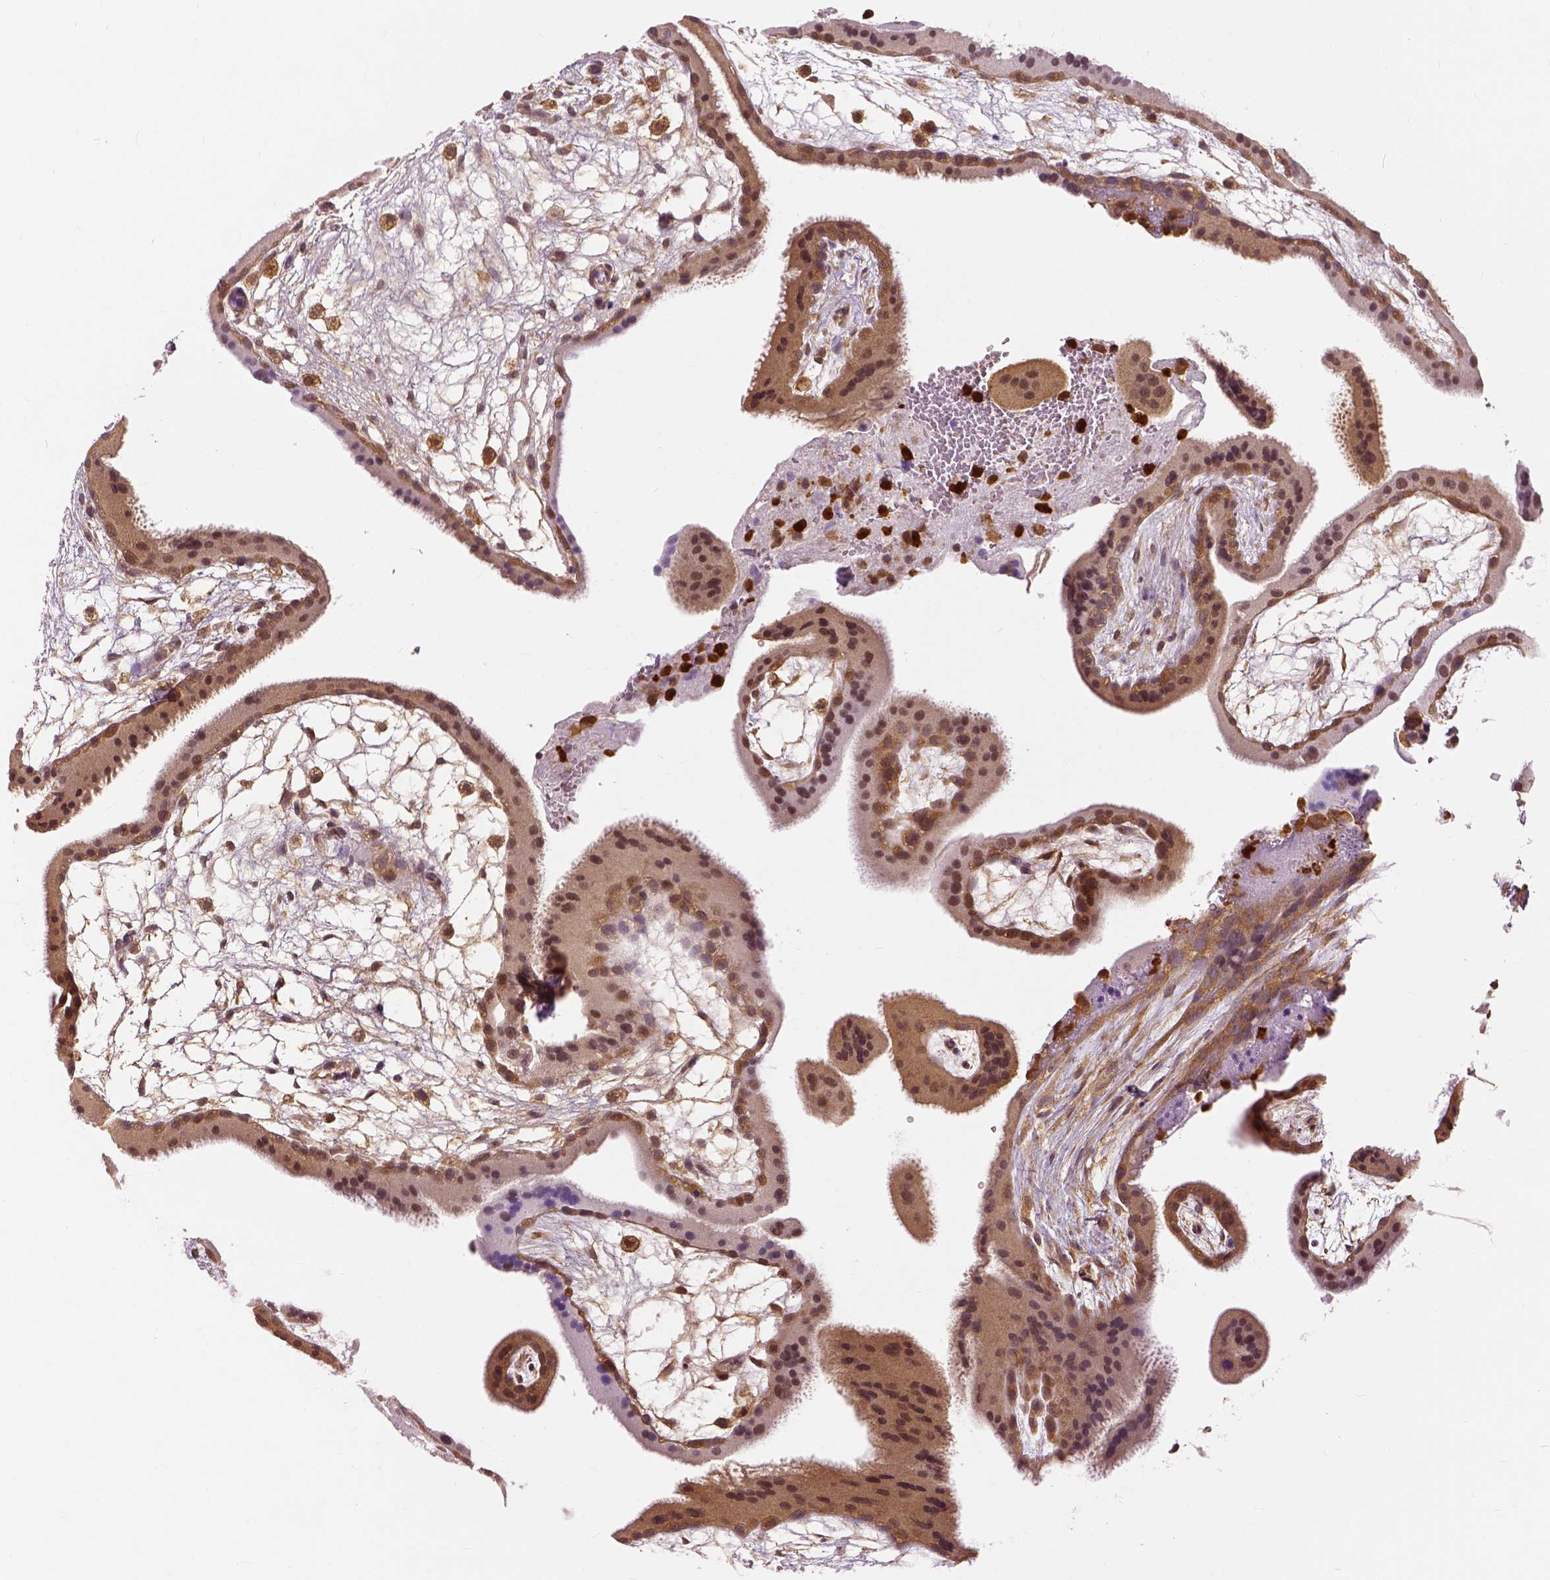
{"staining": {"intensity": "weak", "quantity": ">75%", "location": "cytoplasmic/membranous"}, "tissue": "placenta", "cell_type": "Decidual cells", "image_type": "normal", "snomed": [{"axis": "morphology", "description": "Normal tissue, NOS"}, {"axis": "topography", "description": "Placenta"}], "caption": "A photomicrograph of human placenta stained for a protein demonstrates weak cytoplasmic/membranous brown staining in decidual cells.", "gene": "GPI", "patient": {"sex": "female", "age": 19}}